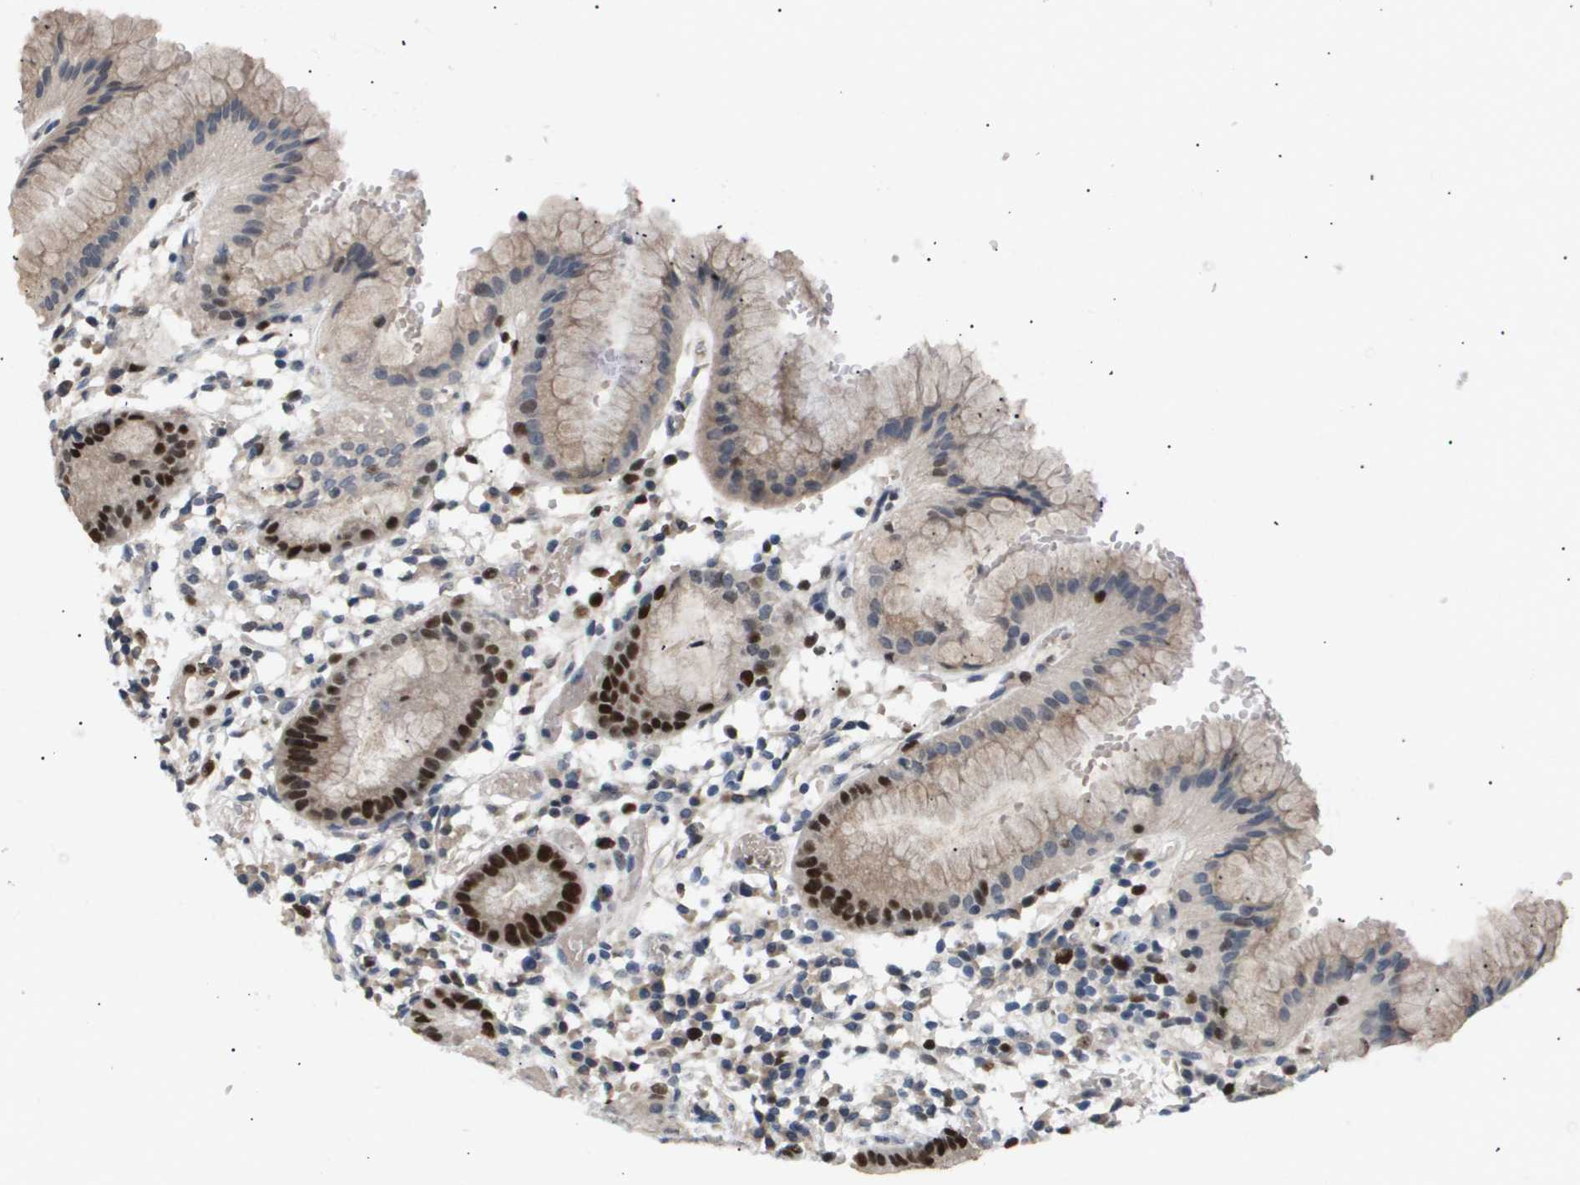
{"staining": {"intensity": "strong", "quantity": "25%-75%", "location": "nuclear"}, "tissue": "stomach", "cell_type": "Glandular cells", "image_type": "normal", "snomed": [{"axis": "morphology", "description": "Normal tissue, NOS"}, {"axis": "topography", "description": "Stomach"}, {"axis": "topography", "description": "Stomach, lower"}], "caption": "High-power microscopy captured an immunohistochemistry image of unremarkable stomach, revealing strong nuclear staining in about 25%-75% of glandular cells. The staining is performed using DAB brown chromogen to label protein expression. The nuclei are counter-stained blue using hematoxylin.", "gene": "ANAPC2", "patient": {"sex": "female", "age": 75}}